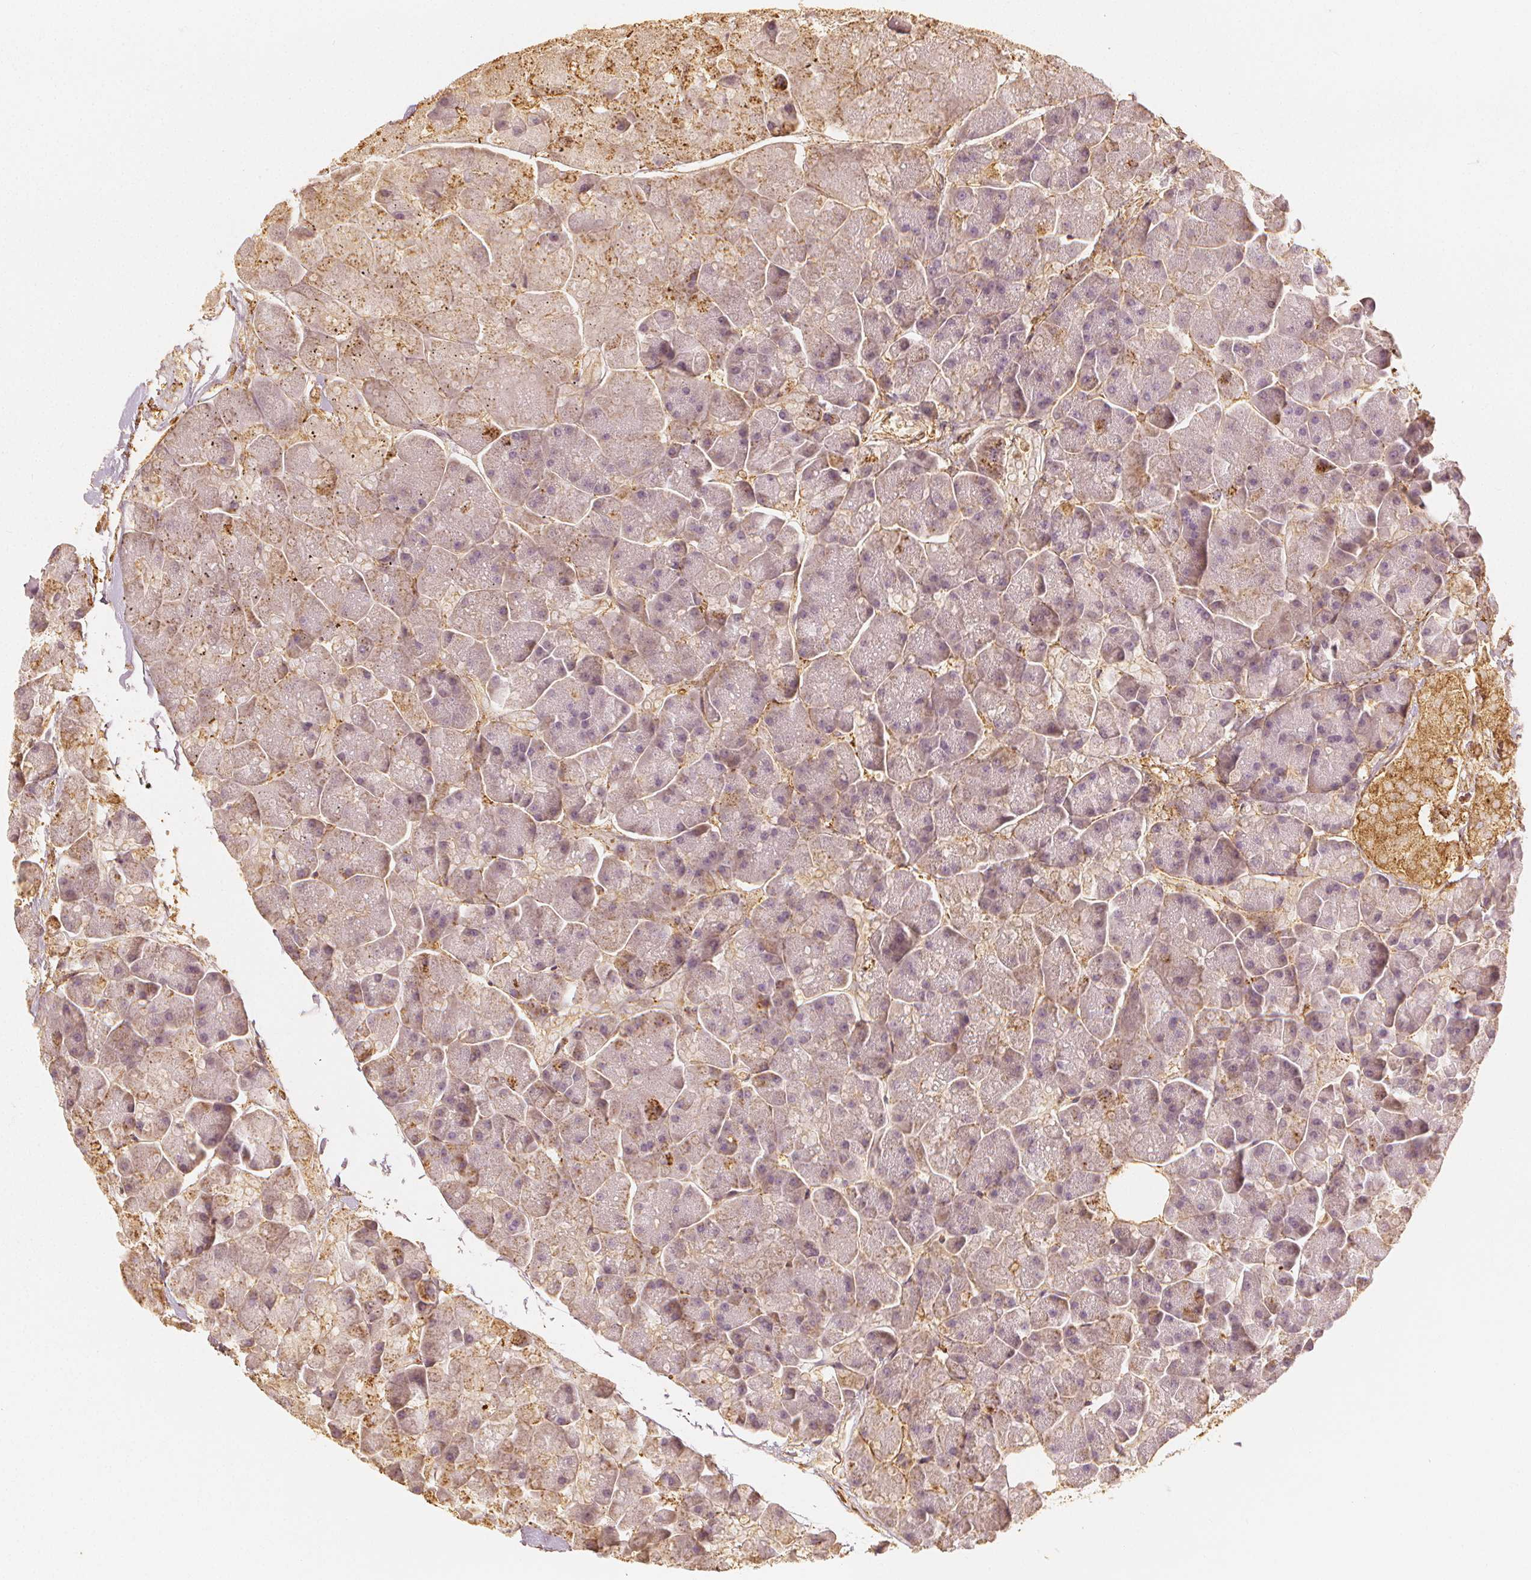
{"staining": {"intensity": "moderate", "quantity": "<25%", "location": "cytoplasmic/membranous"}, "tissue": "pancreas", "cell_type": "Exocrine glandular cells", "image_type": "normal", "snomed": [{"axis": "morphology", "description": "Normal tissue, NOS"}, {"axis": "topography", "description": "Pancreas"}, {"axis": "topography", "description": "Peripheral nerve tissue"}], "caption": "Pancreas stained for a protein (brown) shows moderate cytoplasmic/membranous positive staining in approximately <25% of exocrine glandular cells.", "gene": "ARHGAP26", "patient": {"sex": "male", "age": 54}}